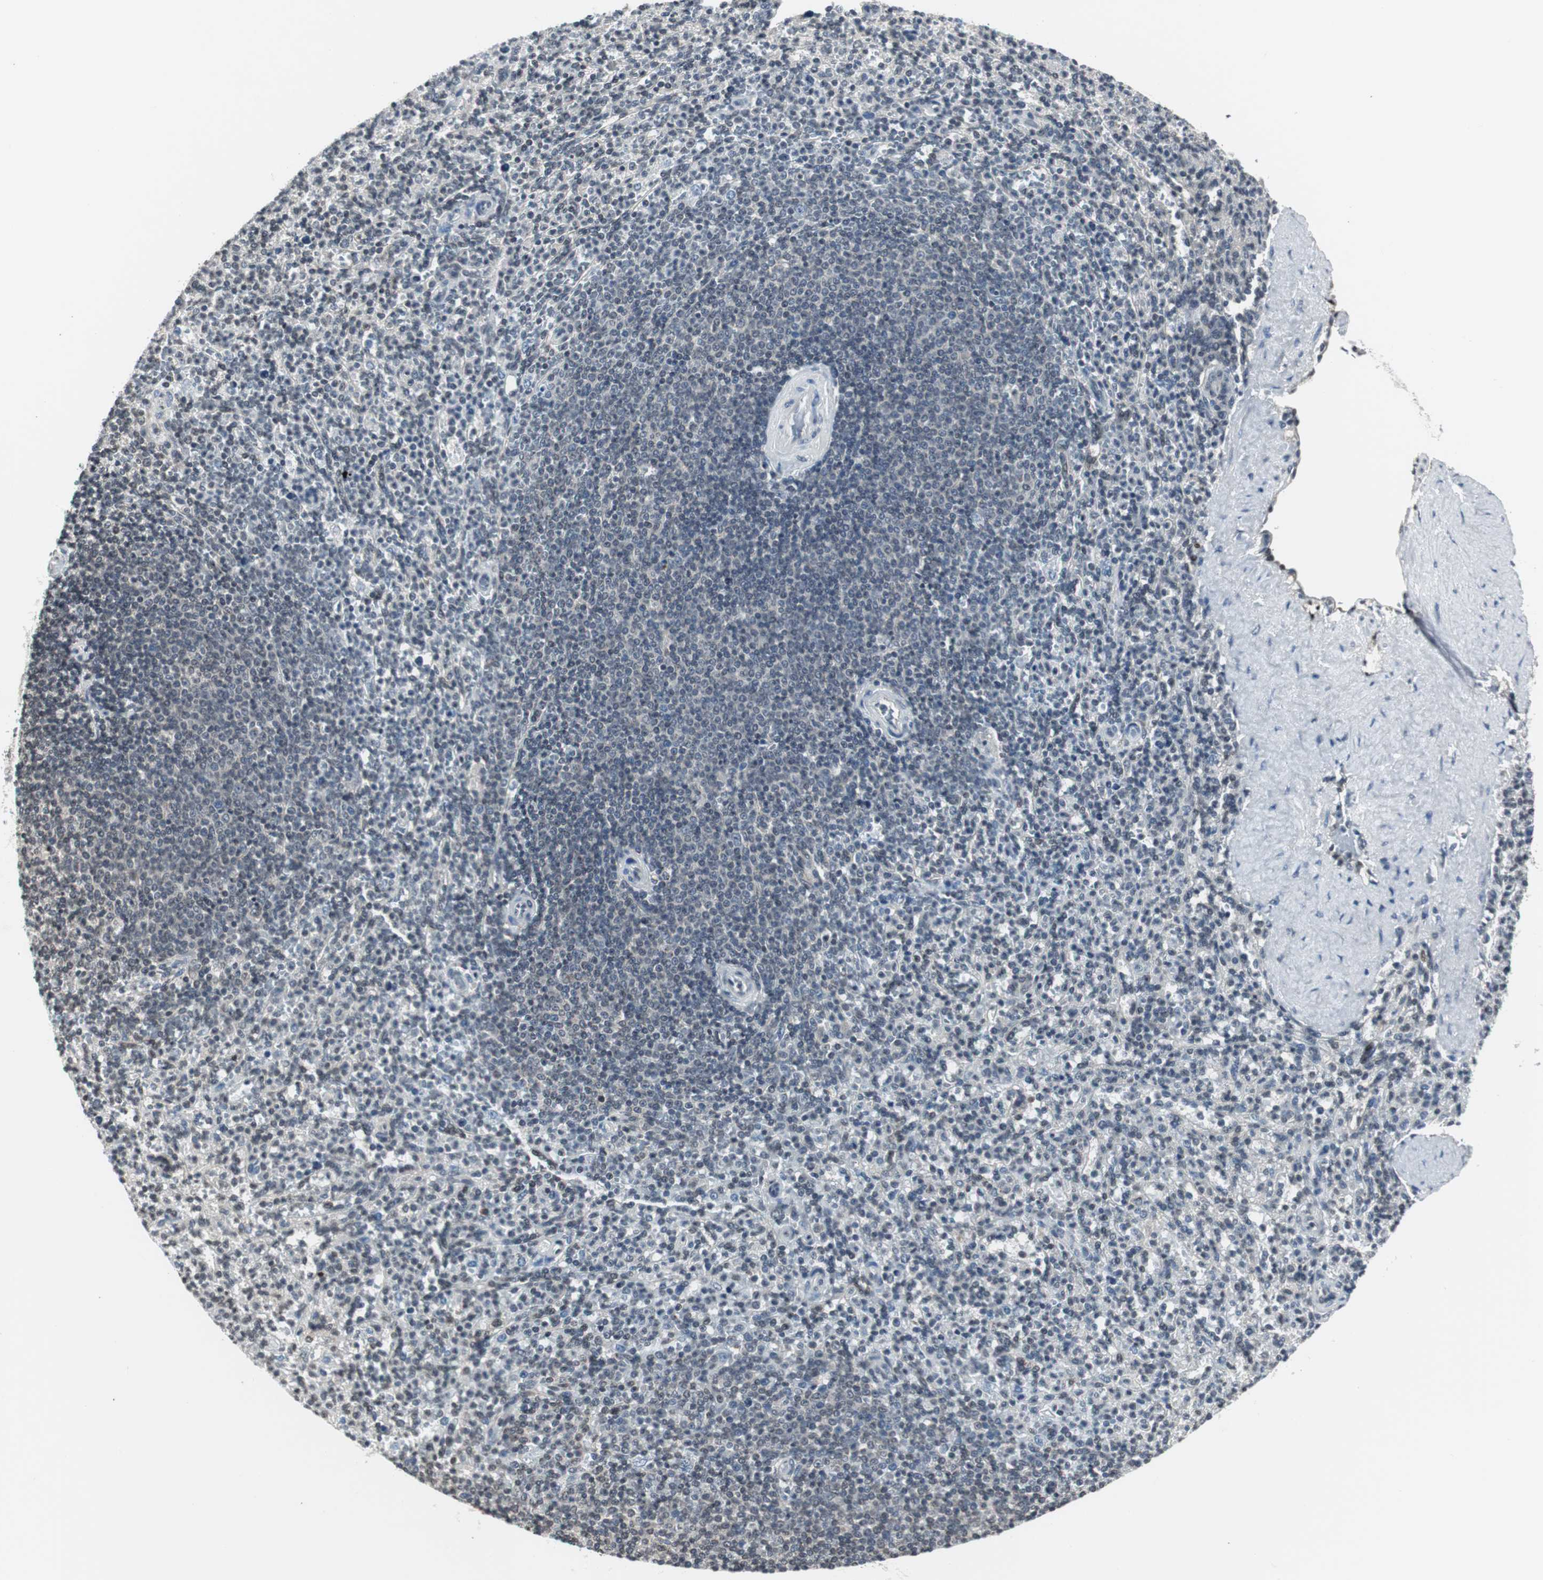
{"staining": {"intensity": "negative", "quantity": "none", "location": "none"}, "tissue": "spleen", "cell_type": "Cells in red pulp", "image_type": "normal", "snomed": [{"axis": "morphology", "description": "Normal tissue, NOS"}, {"axis": "topography", "description": "Spleen"}], "caption": "This histopathology image is of benign spleen stained with IHC to label a protein in brown with the nuclei are counter-stained blue. There is no expression in cells in red pulp.", "gene": "SMAD1", "patient": {"sex": "male", "age": 36}}